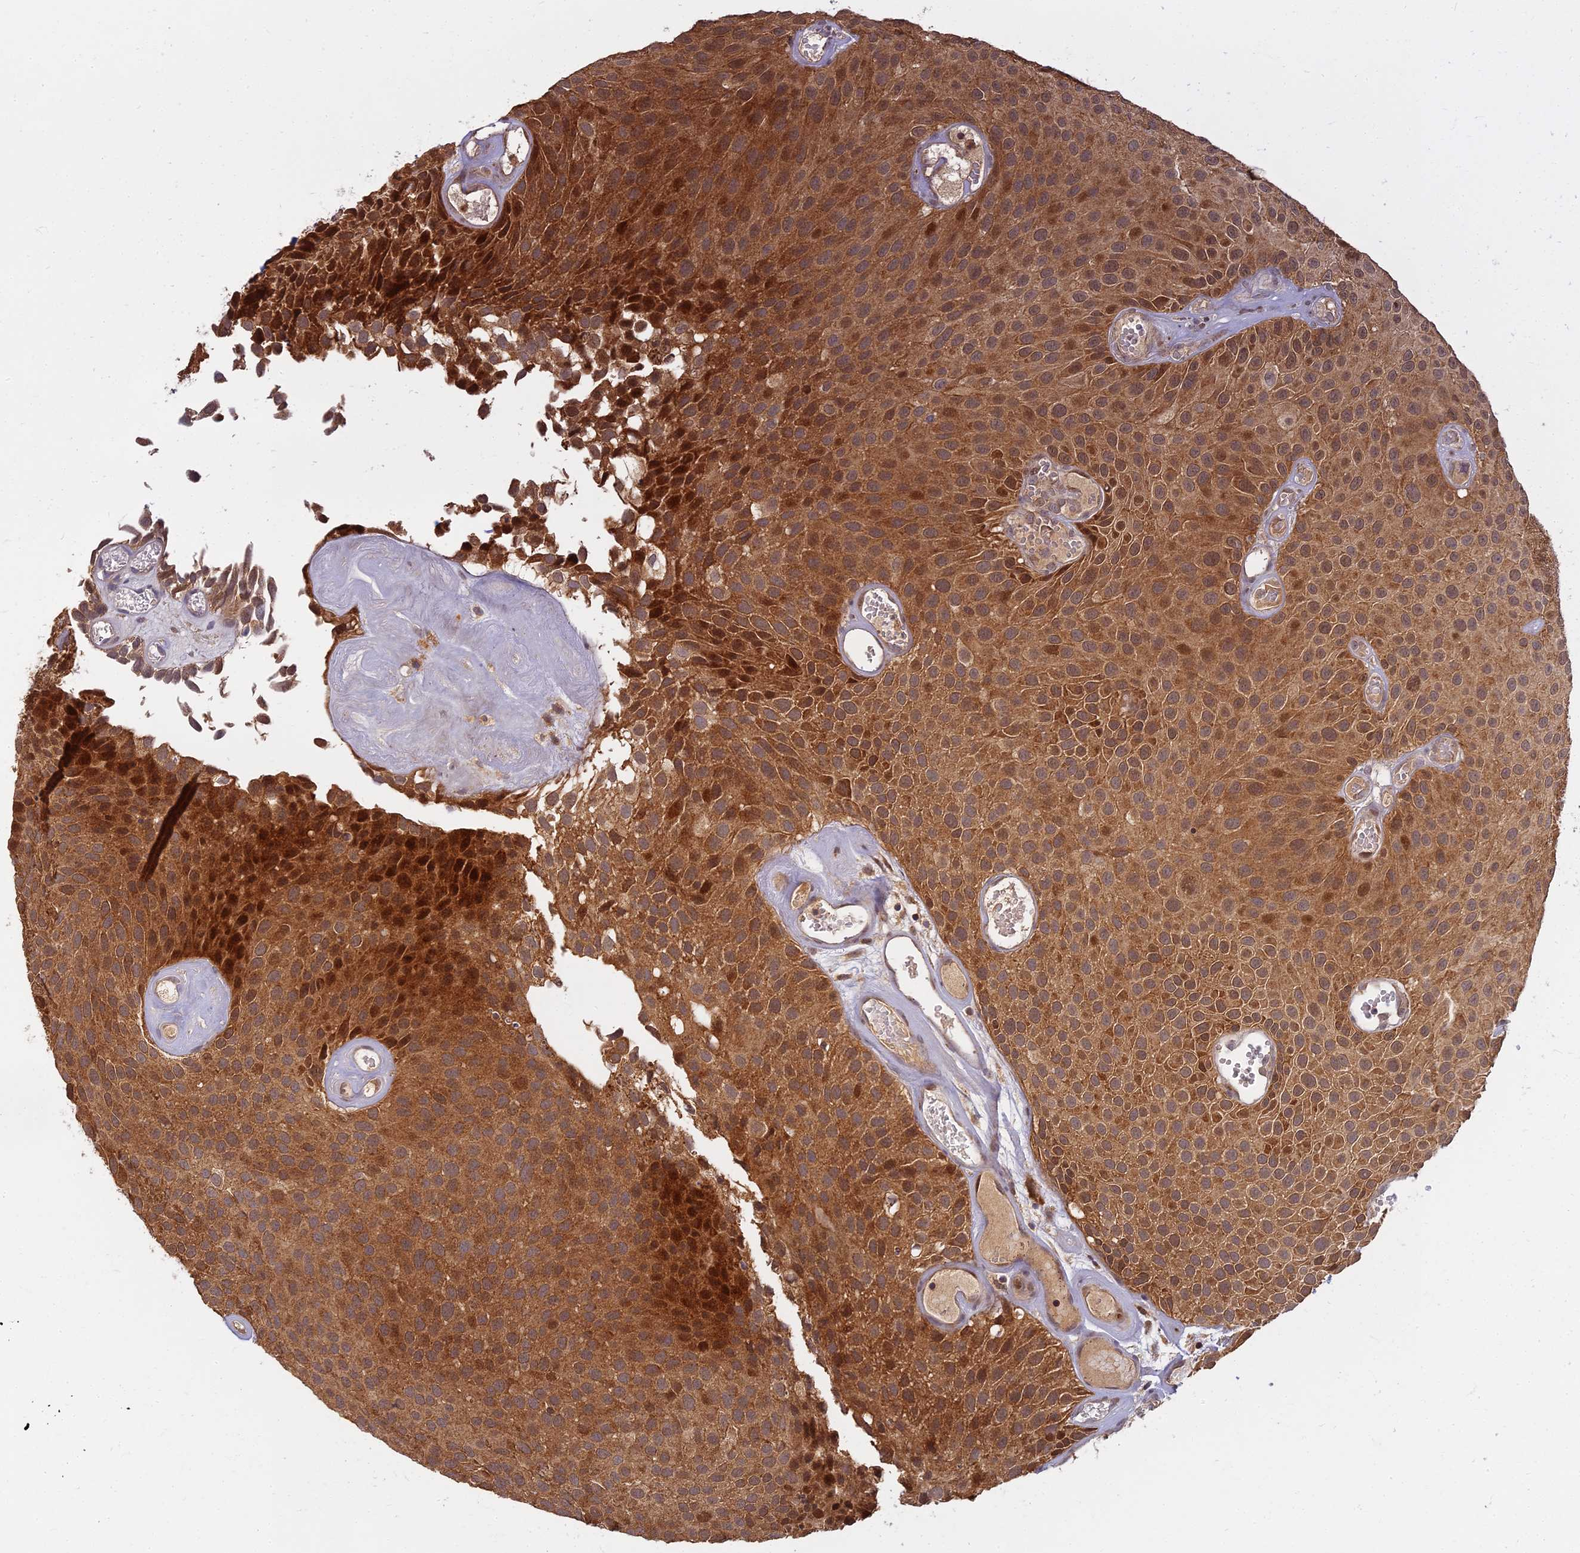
{"staining": {"intensity": "strong", "quantity": ">75%", "location": "cytoplasmic/membranous,nuclear"}, "tissue": "urothelial cancer", "cell_type": "Tumor cells", "image_type": "cancer", "snomed": [{"axis": "morphology", "description": "Urothelial carcinoma, Low grade"}, {"axis": "topography", "description": "Urinary bladder"}], "caption": "There is high levels of strong cytoplasmic/membranous and nuclear staining in tumor cells of urothelial carcinoma (low-grade), as demonstrated by immunohistochemical staining (brown color).", "gene": "RGL3", "patient": {"sex": "male", "age": 89}}